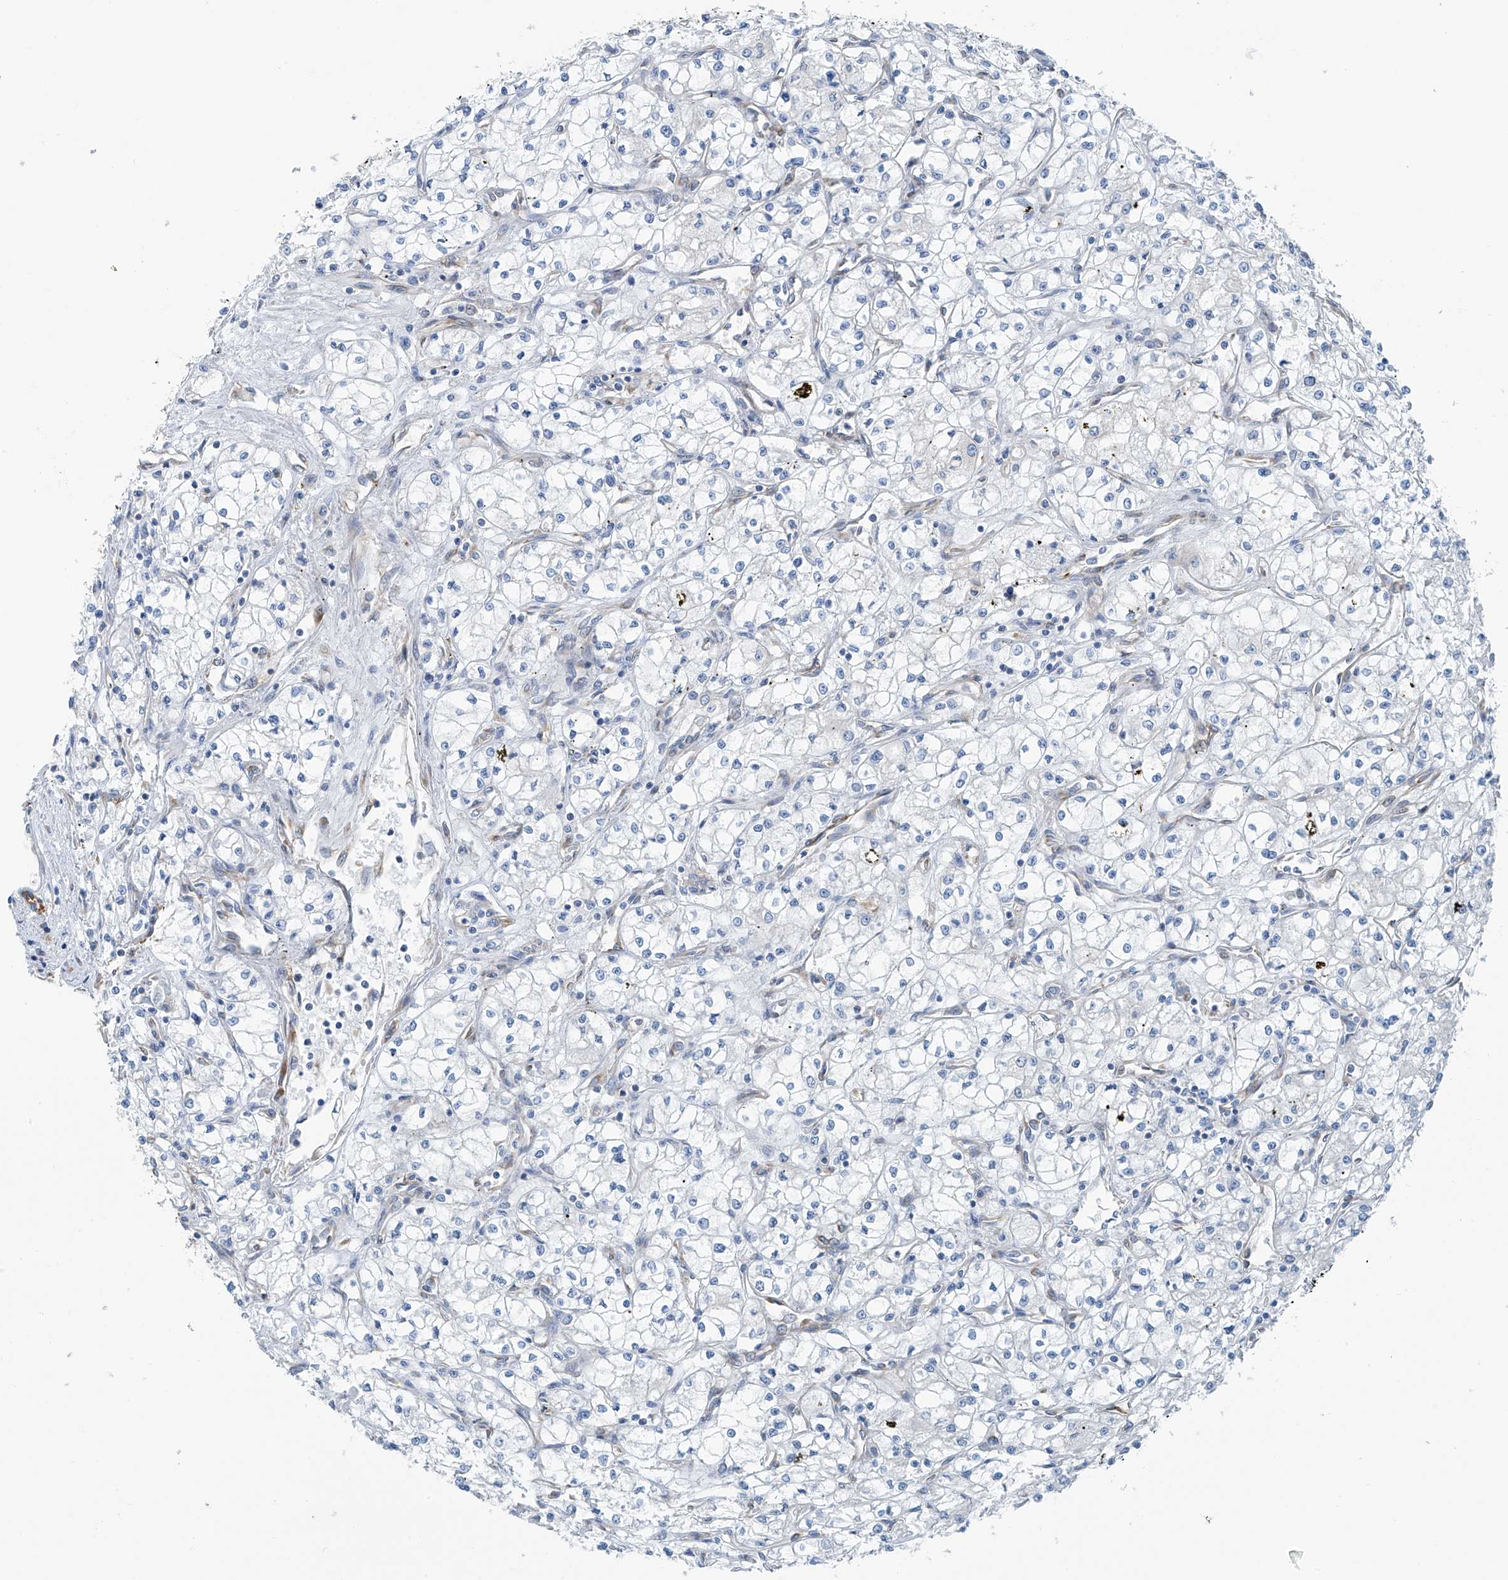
{"staining": {"intensity": "negative", "quantity": "none", "location": "none"}, "tissue": "renal cancer", "cell_type": "Tumor cells", "image_type": "cancer", "snomed": [{"axis": "morphology", "description": "Adenocarcinoma, NOS"}, {"axis": "topography", "description": "Kidney"}], "caption": "A high-resolution photomicrograph shows IHC staining of renal cancer (adenocarcinoma), which reveals no significant positivity in tumor cells. (DAB immunohistochemistry (IHC) with hematoxylin counter stain).", "gene": "RCN2", "patient": {"sex": "male", "age": 59}}